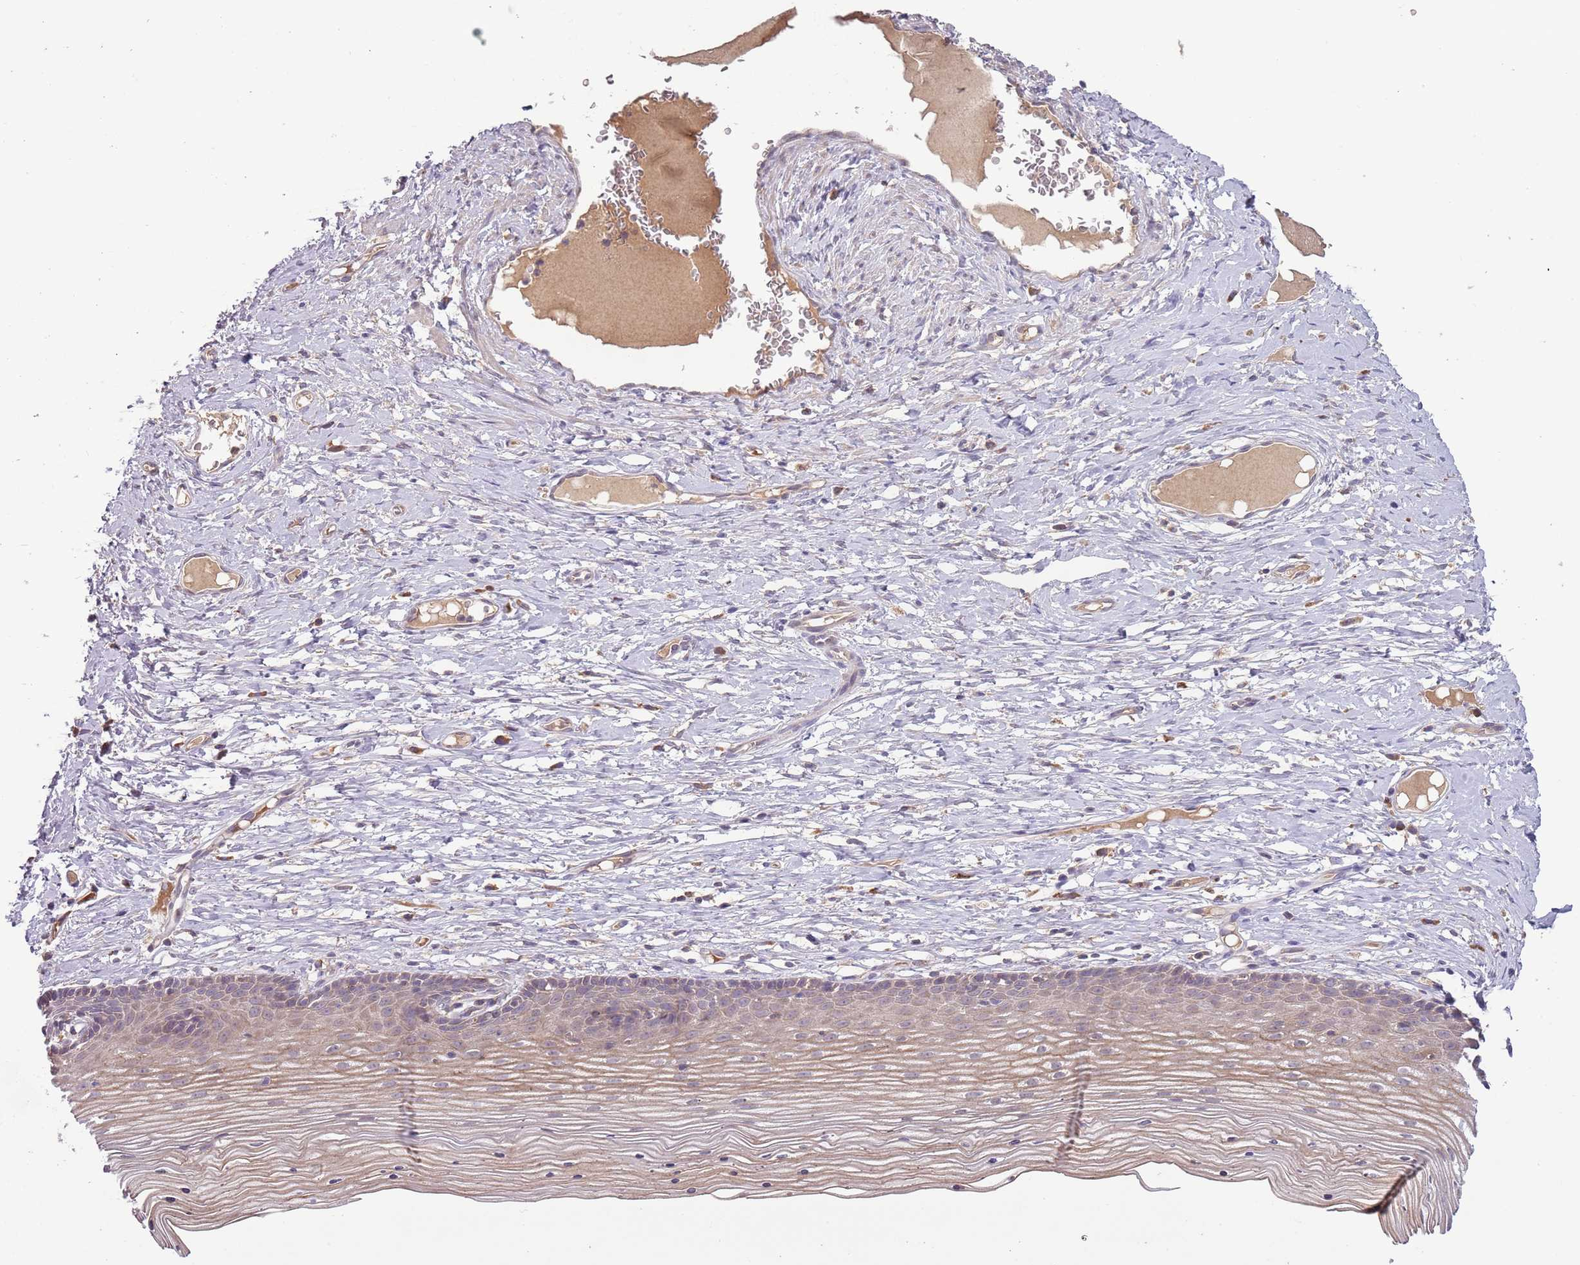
{"staining": {"intensity": "weak", "quantity": "25%-75%", "location": "cytoplasmic/membranous"}, "tissue": "cervix", "cell_type": "Glandular cells", "image_type": "normal", "snomed": [{"axis": "morphology", "description": "Normal tissue, NOS"}, {"axis": "topography", "description": "Cervix"}], "caption": "Immunohistochemistry (IHC) photomicrograph of normal cervix: human cervix stained using immunohistochemistry shows low levels of weak protein expression localized specifically in the cytoplasmic/membranous of glandular cells, appearing as a cytoplasmic/membranous brown color.", "gene": "FECH", "patient": {"sex": "female", "age": 42}}